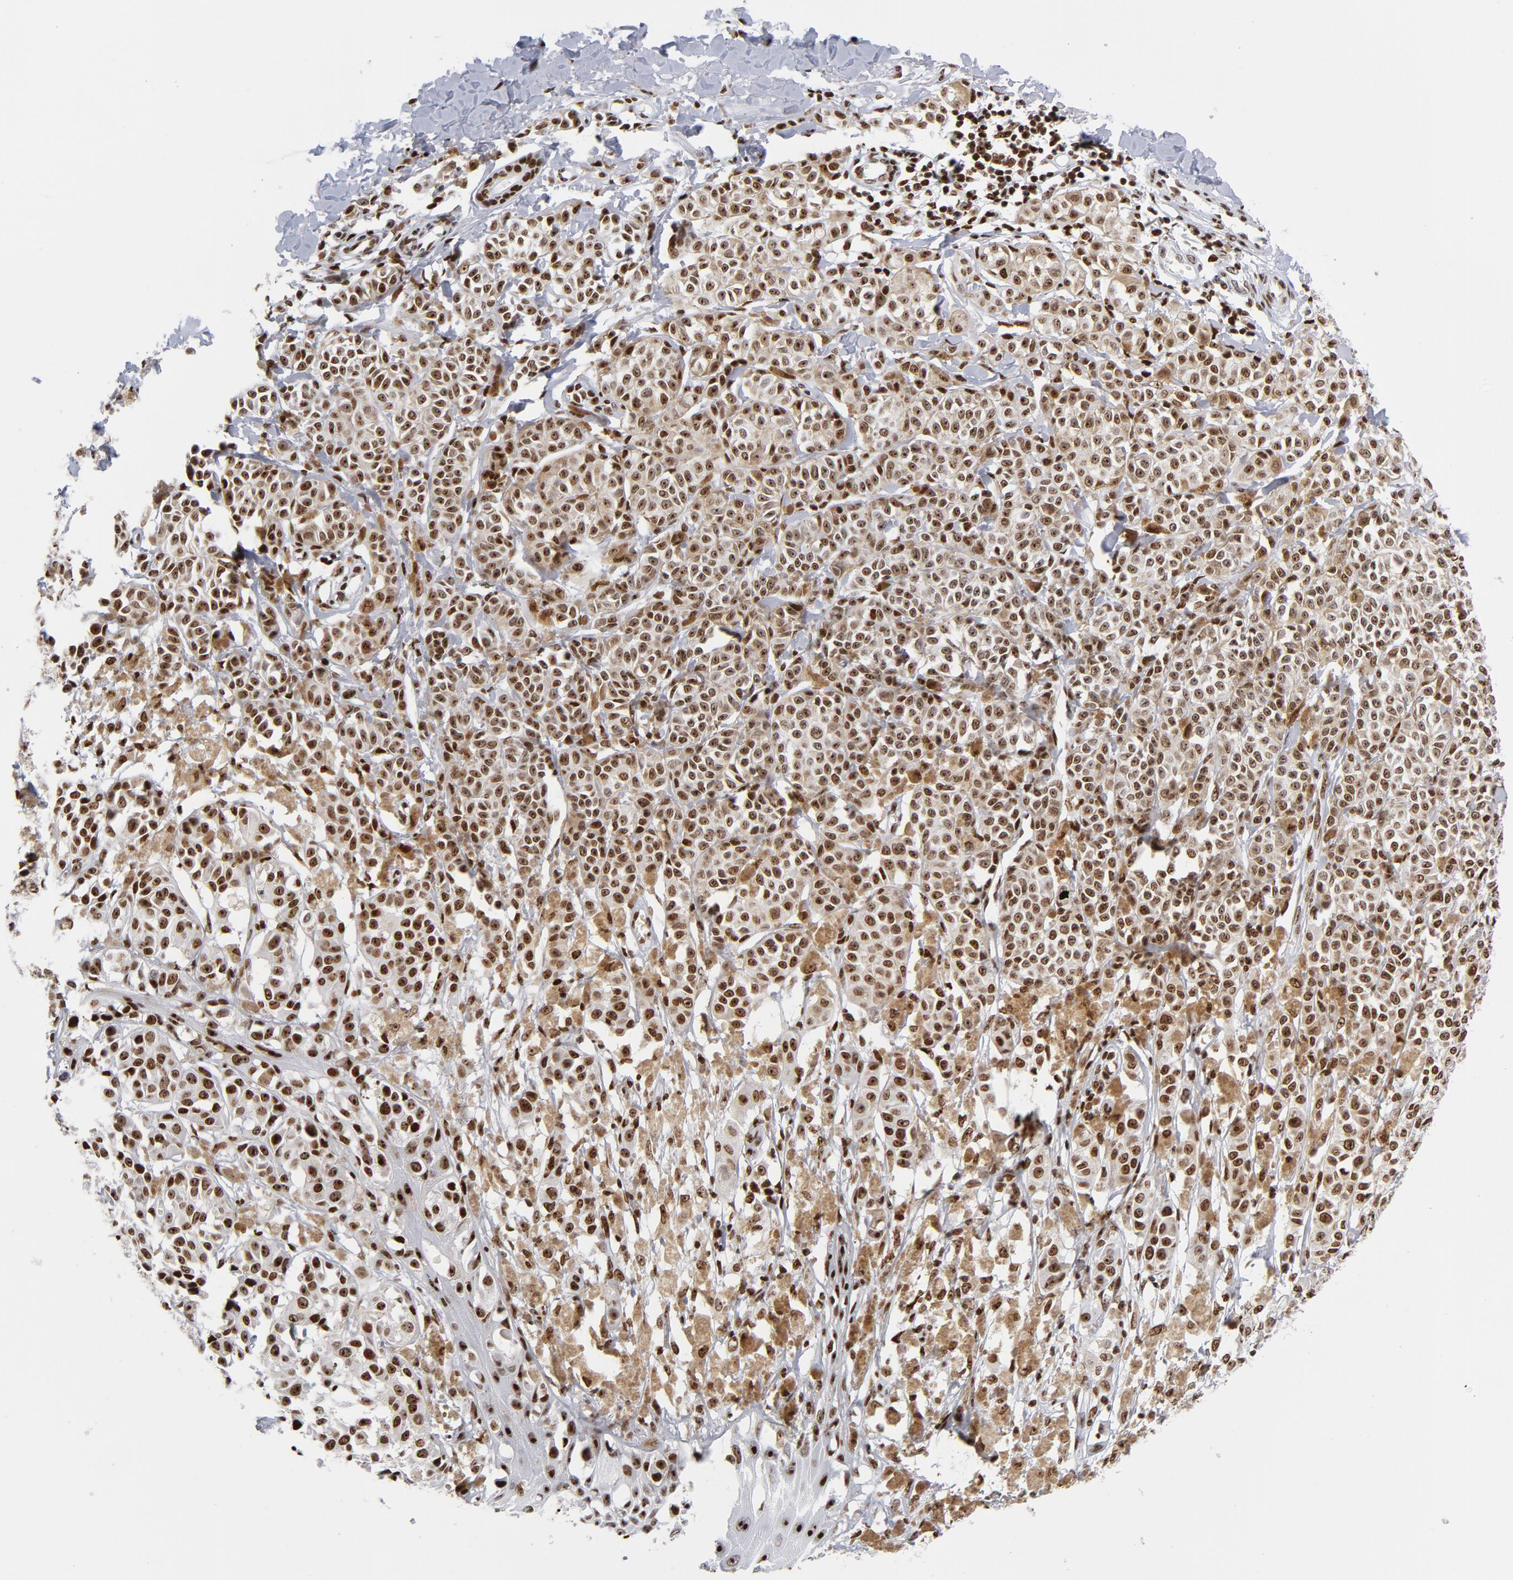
{"staining": {"intensity": "strong", "quantity": ">75%", "location": "nuclear"}, "tissue": "melanoma", "cell_type": "Tumor cells", "image_type": "cancer", "snomed": [{"axis": "morphology", "description": "Malignant melanoma, NOS"}, {"axis": "topography", "description": "Skin"}], "caption": "Protein expression analysis of melanoma reveals strong nuclear staining in approximately >75% of tumor cells.", "gene": "TOP2B", "patient": {"sex": "male", "age": 76}}